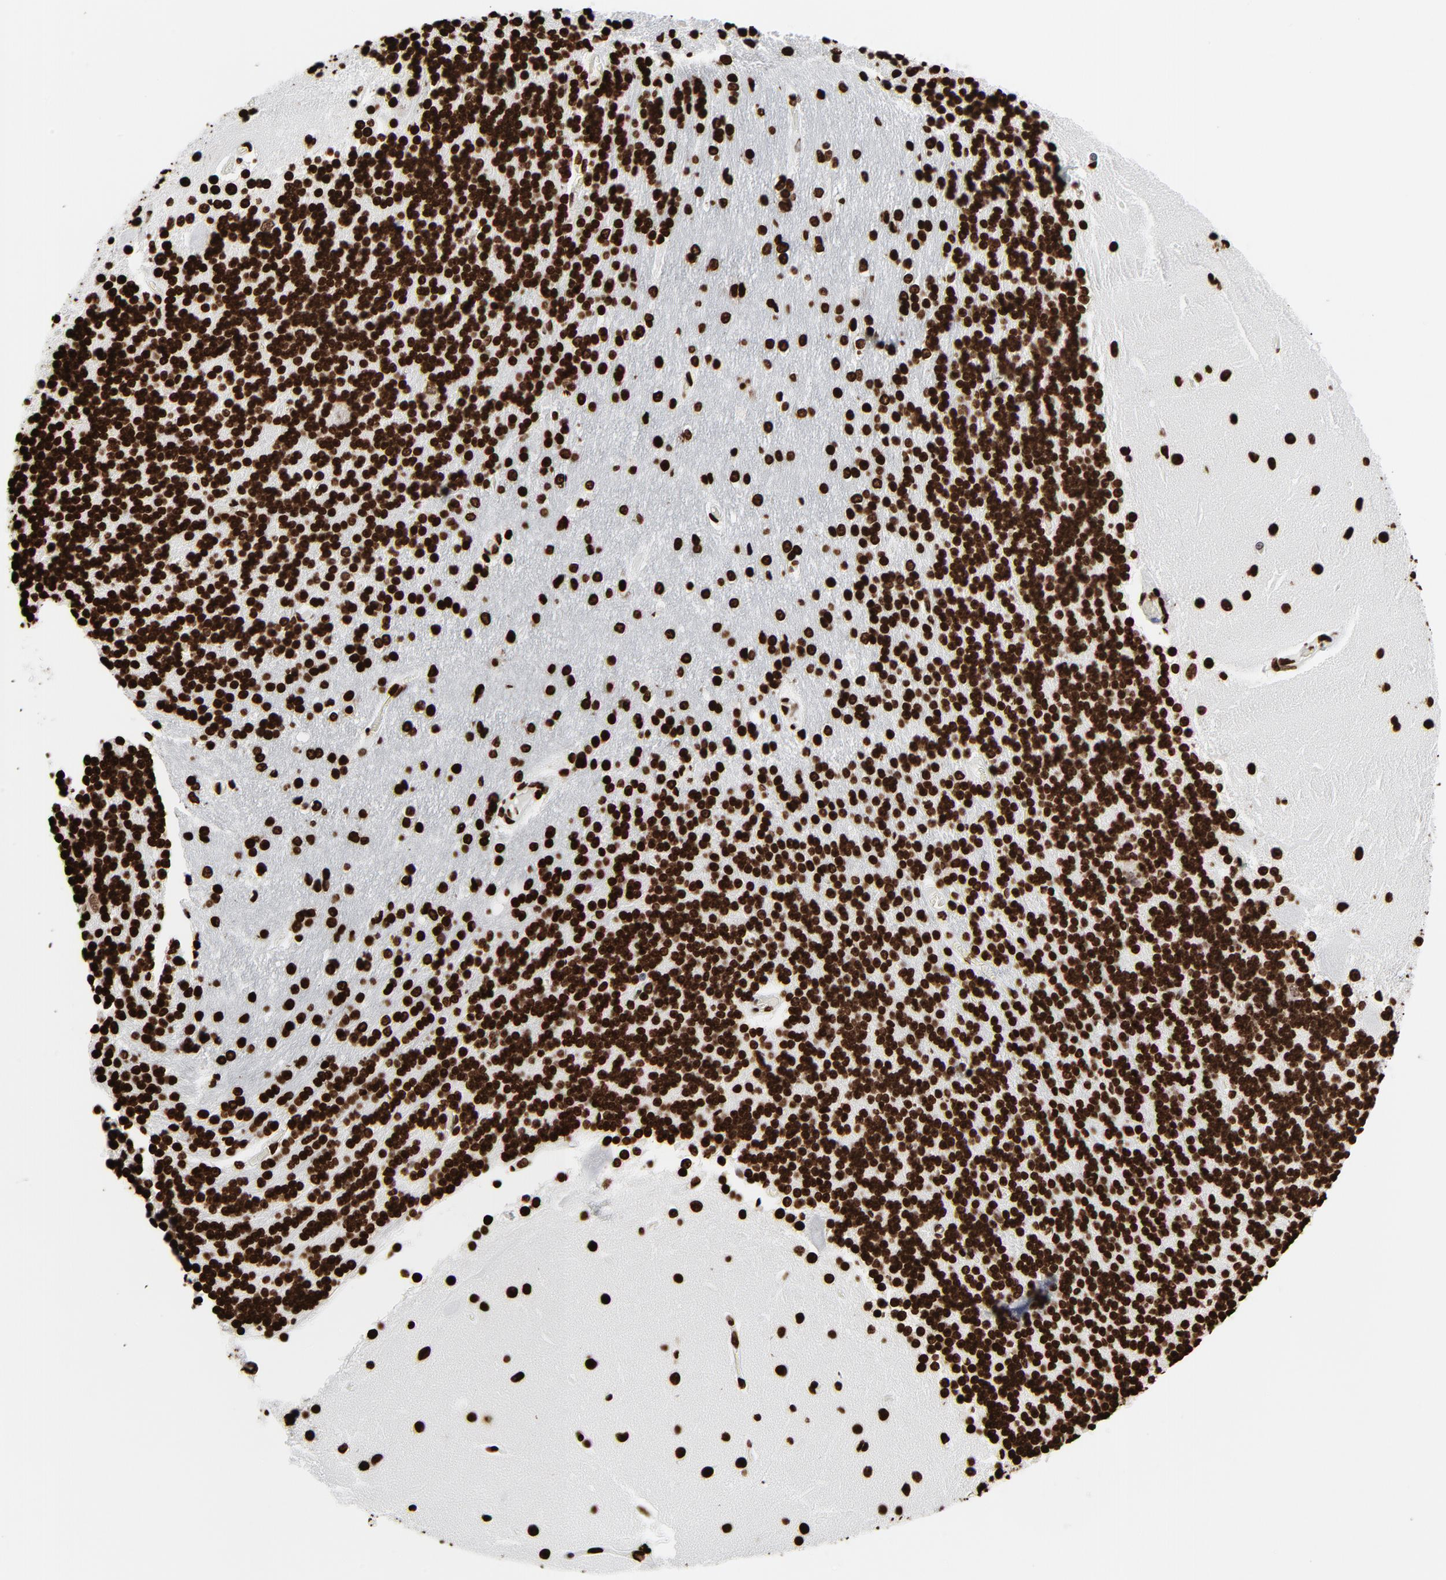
{"staining": {"intensity": "strong", "quantity": ">75%", "location": "nuclear"}, "tissue": "cerebellum", "cell_type": "Cells in granular layer", "image_type": "normal", "snomed": [{"axis": "morphology", "description": "Normal tissue, NOS"}, {"axis": "topography", "description": "Cerebellum"}], "caption": "Cells in granular layer display high levels of strong nuclear positivity in about >75% of cells in normal cerebellum. (brown staining indicates protein expression, while blue staining denotes nuclei).", "gene": "H3", "patient": {"sex": "female", "age": 54}}